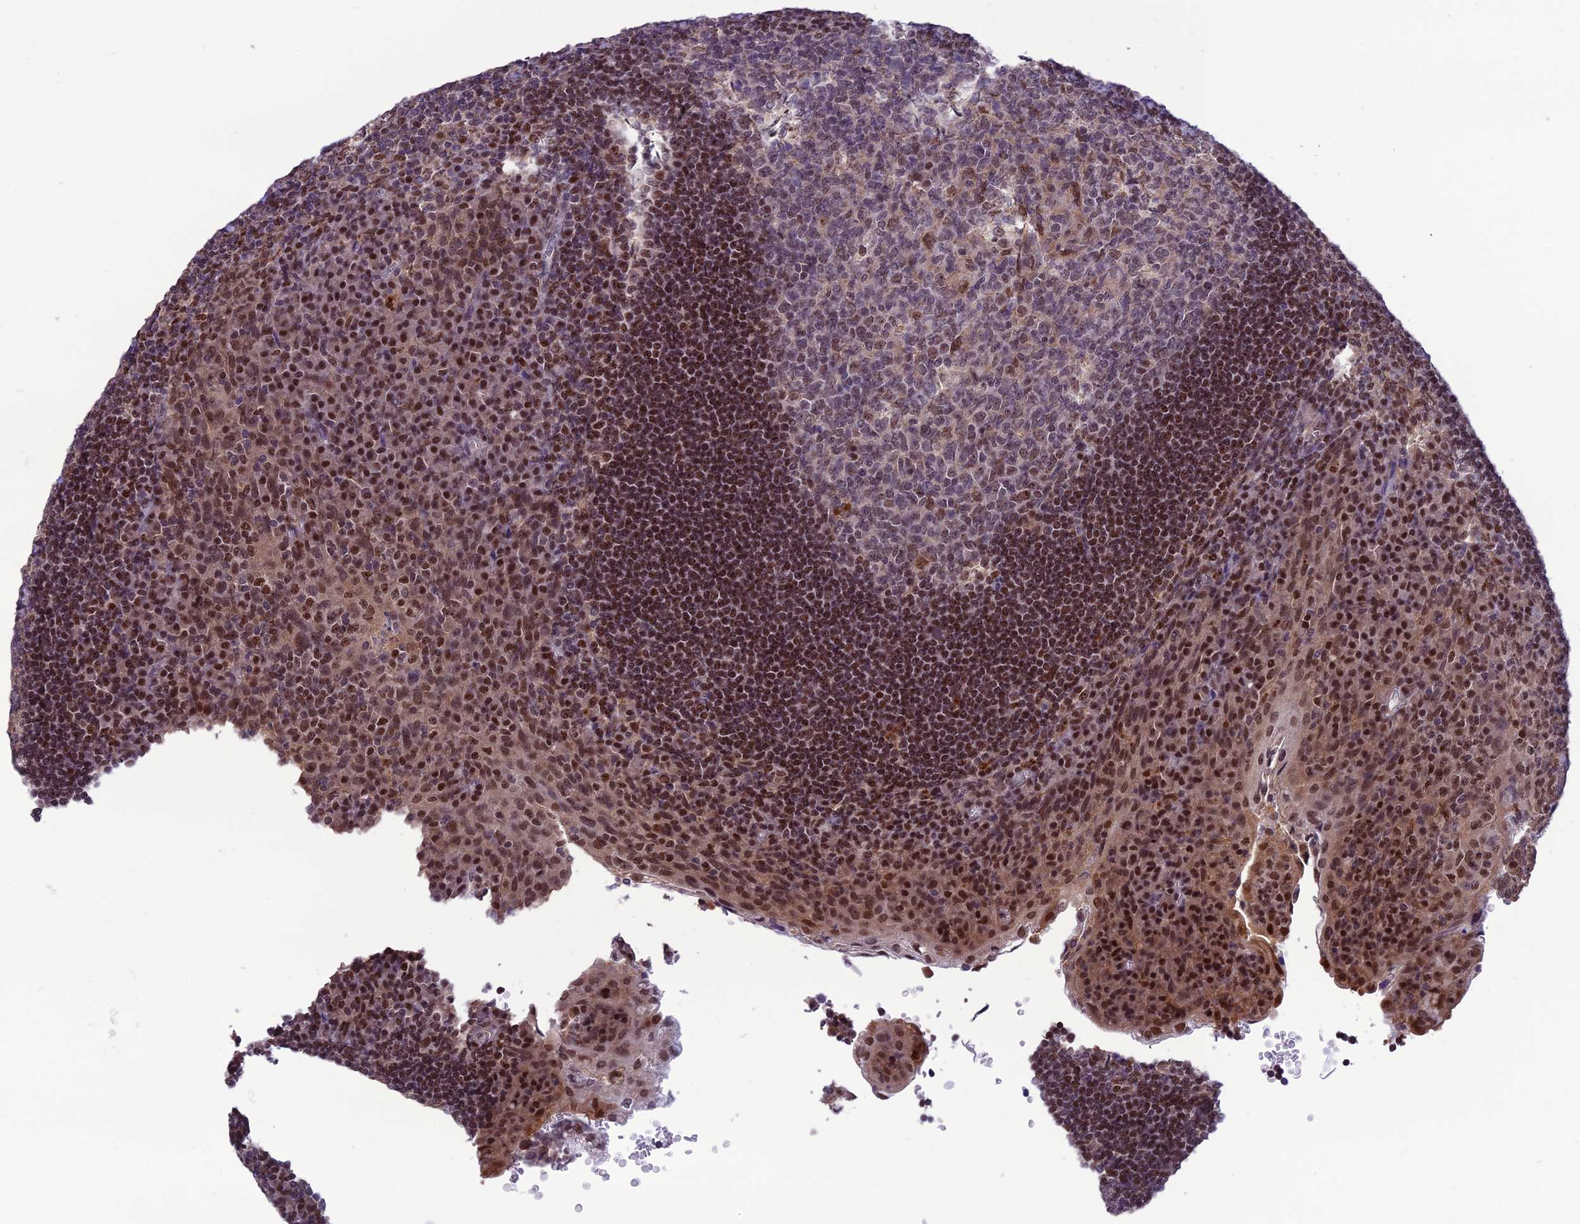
{"staining": {"intensity": "moderate", "quantity": "25%-75%", "location": "nuclear"}, "tissue": "tonsil", "cell_type": "Germinal center cells", "image_type": "normal", "snomed": [{"axis": "morphology", "description": "Normal tissue, NOS"}, {"axis": "topography", "description": "Tonsil"}], "caption": "Tonsil stained for a protein (brown) shows moderate nuclear positive positivity in approximately 25%-75% of germinal center cells.", "gene": "MIS12", "patient": {"sex": "male", "age": 17}}